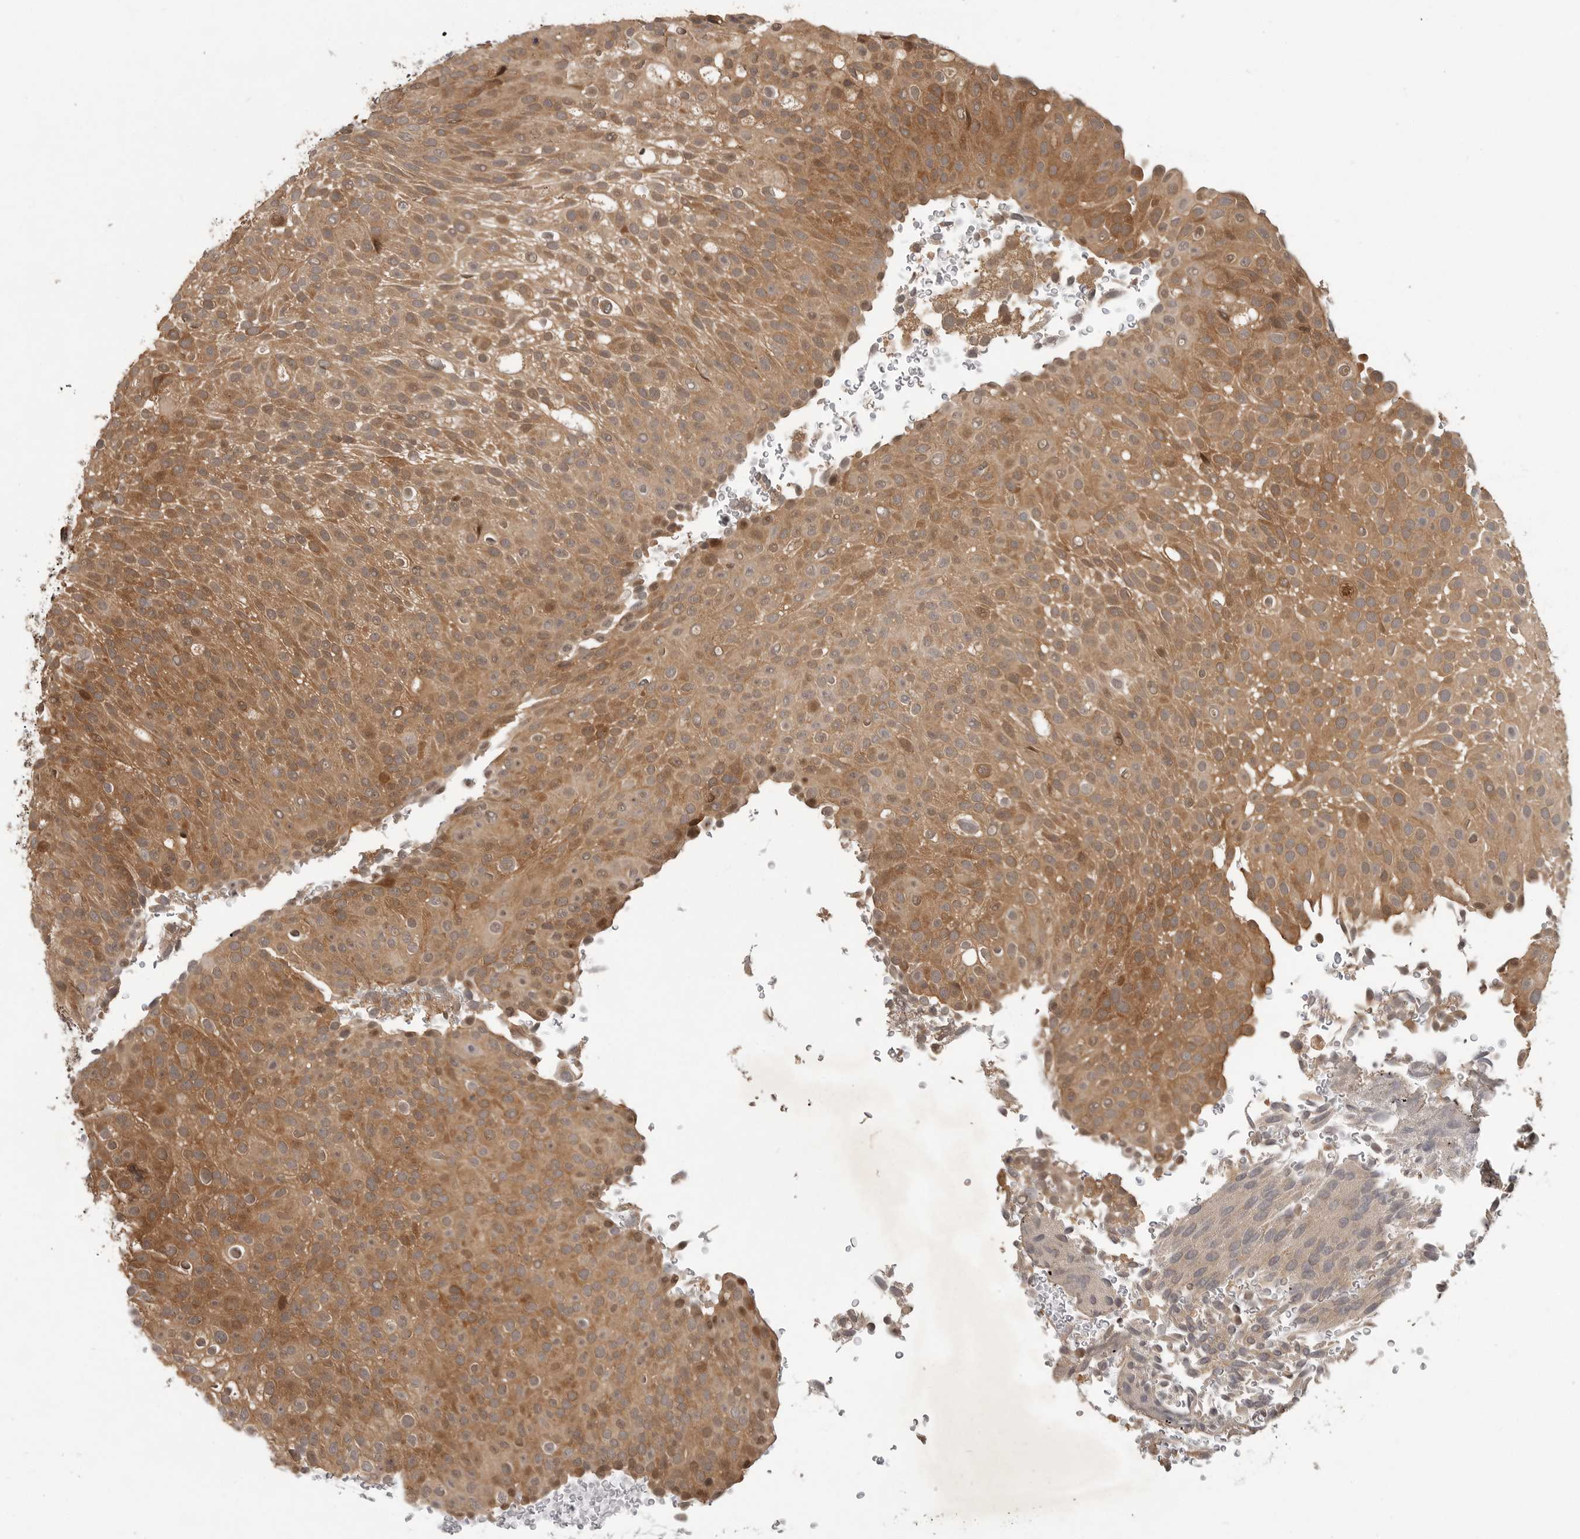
{"staining": {"intensity": "moderate", "quantity": ">75%", "location": "cytoplasmic/membranous"}, "tissue": "urothelial cancer", "cell_type": "Tumor cells", "image_type": "cancer", "snomed": [{"axis": "morphology", "description": "Urothelial carcinoma, Low grade"}, {"axis": "topography", "description": "Urinary bladder"}], "caption": "Protein analysis of urothelial carcinoma (low-grade) tissue reveals moderate cytoplasmic/membranous staining in about >75% of tumor cells.", "gene": "OSBPL9", "patient": {"sex": "male", "age": 78}}